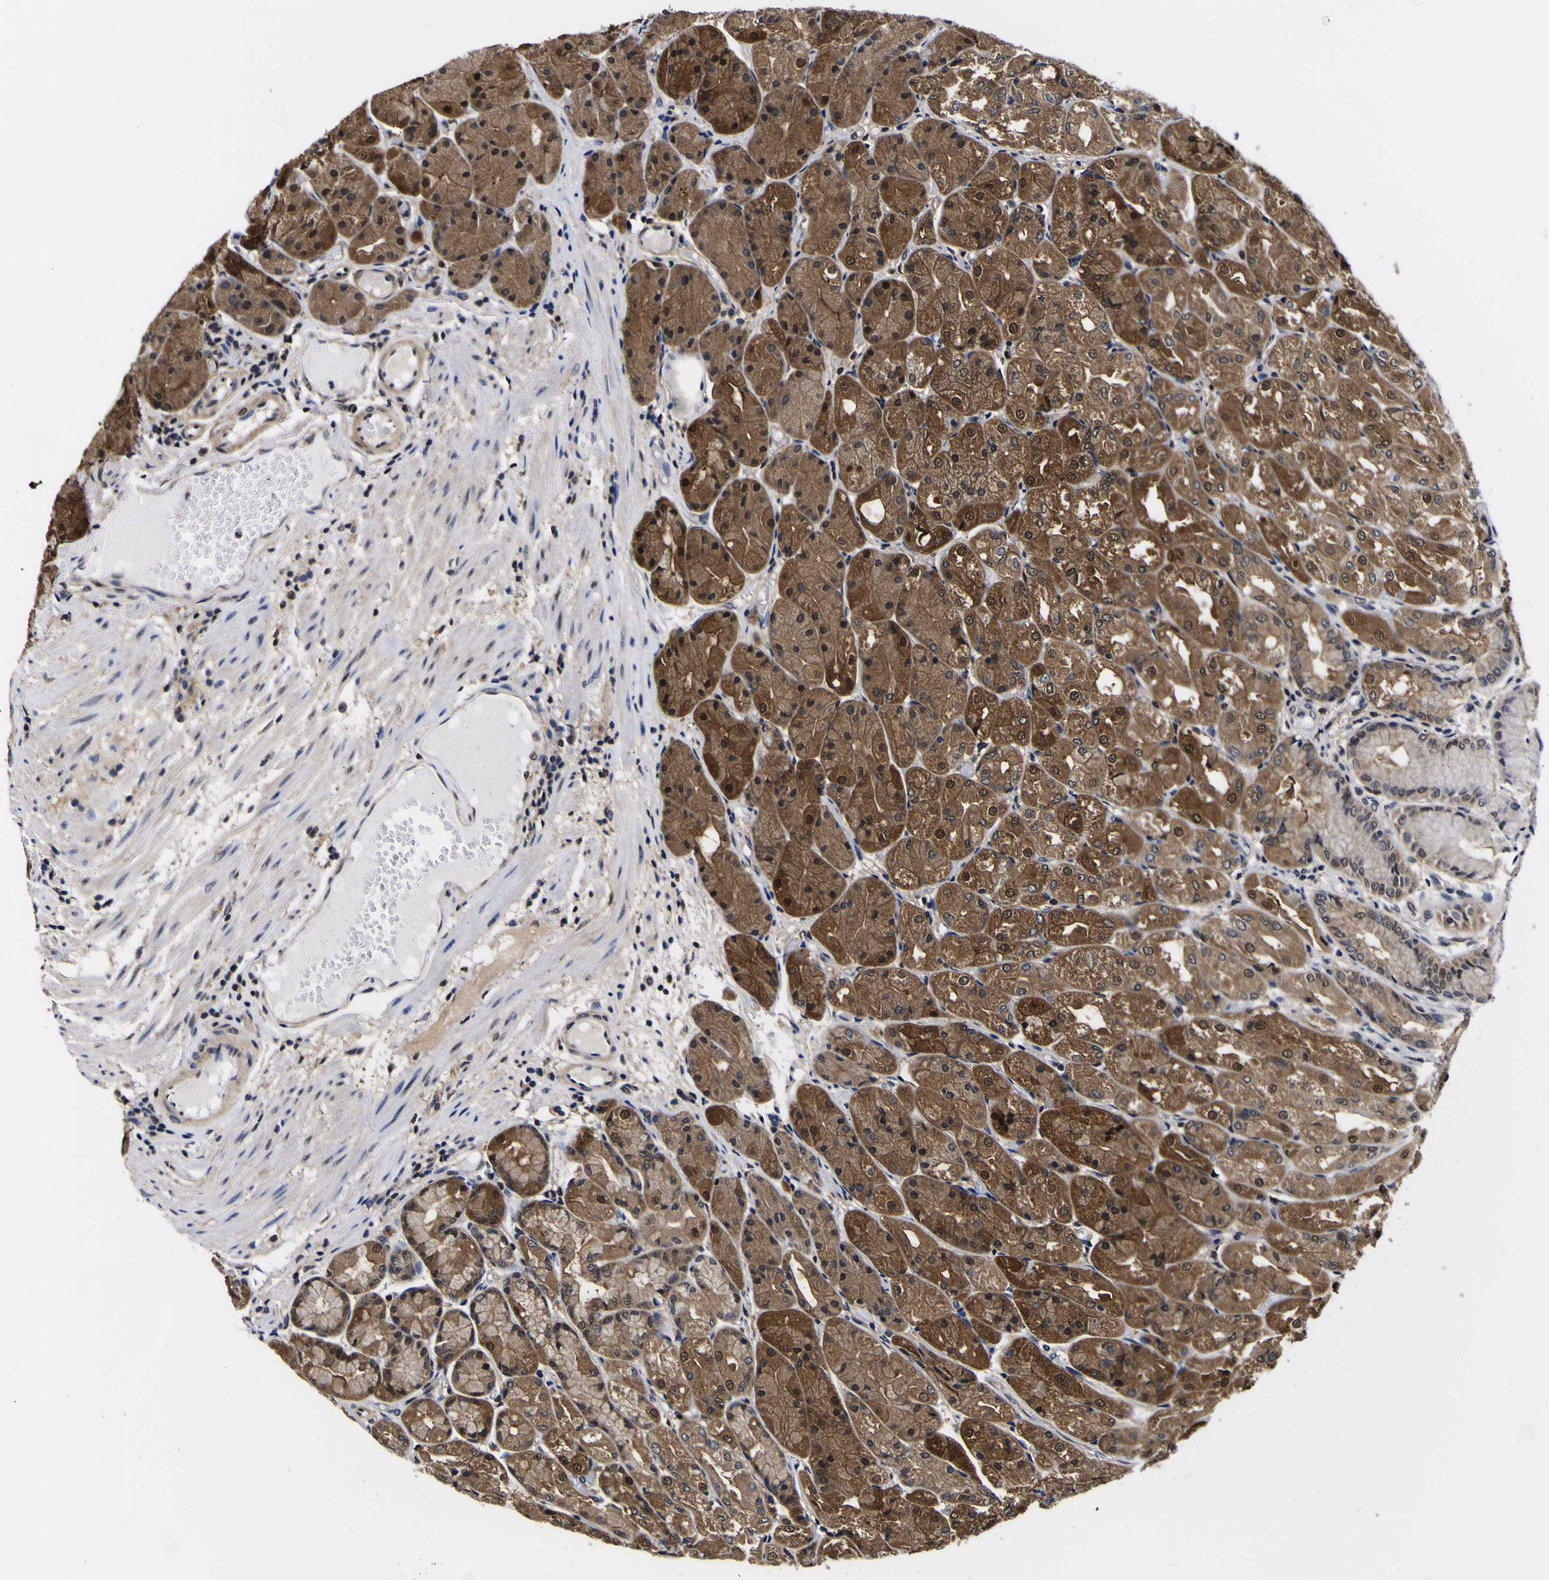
{"staining": {"intensity": "moderate", "quantity": ">75%", "location": "cytoplasmic/membranous,nuclear"}, "tissue": "stomach", "cell_type": "Glandular cells", "image_type": "normal", "snomed": [{"axis": "morphology", "description": "Normal tissue, NOS"}, {"axis": "topography", "description": "Stomach, upper"}], "caption": "This photomicrograph demonstrates benign stomach stained with immunohistochemistry to label a protein in brown. The cytoplasmic/membranous,nuclear of glandular cells show moderate positivity for the protein. Nuclei are counter-stained blue.", "gene": "FAM110B", "patient": {"sex": "male", "age": 72}}